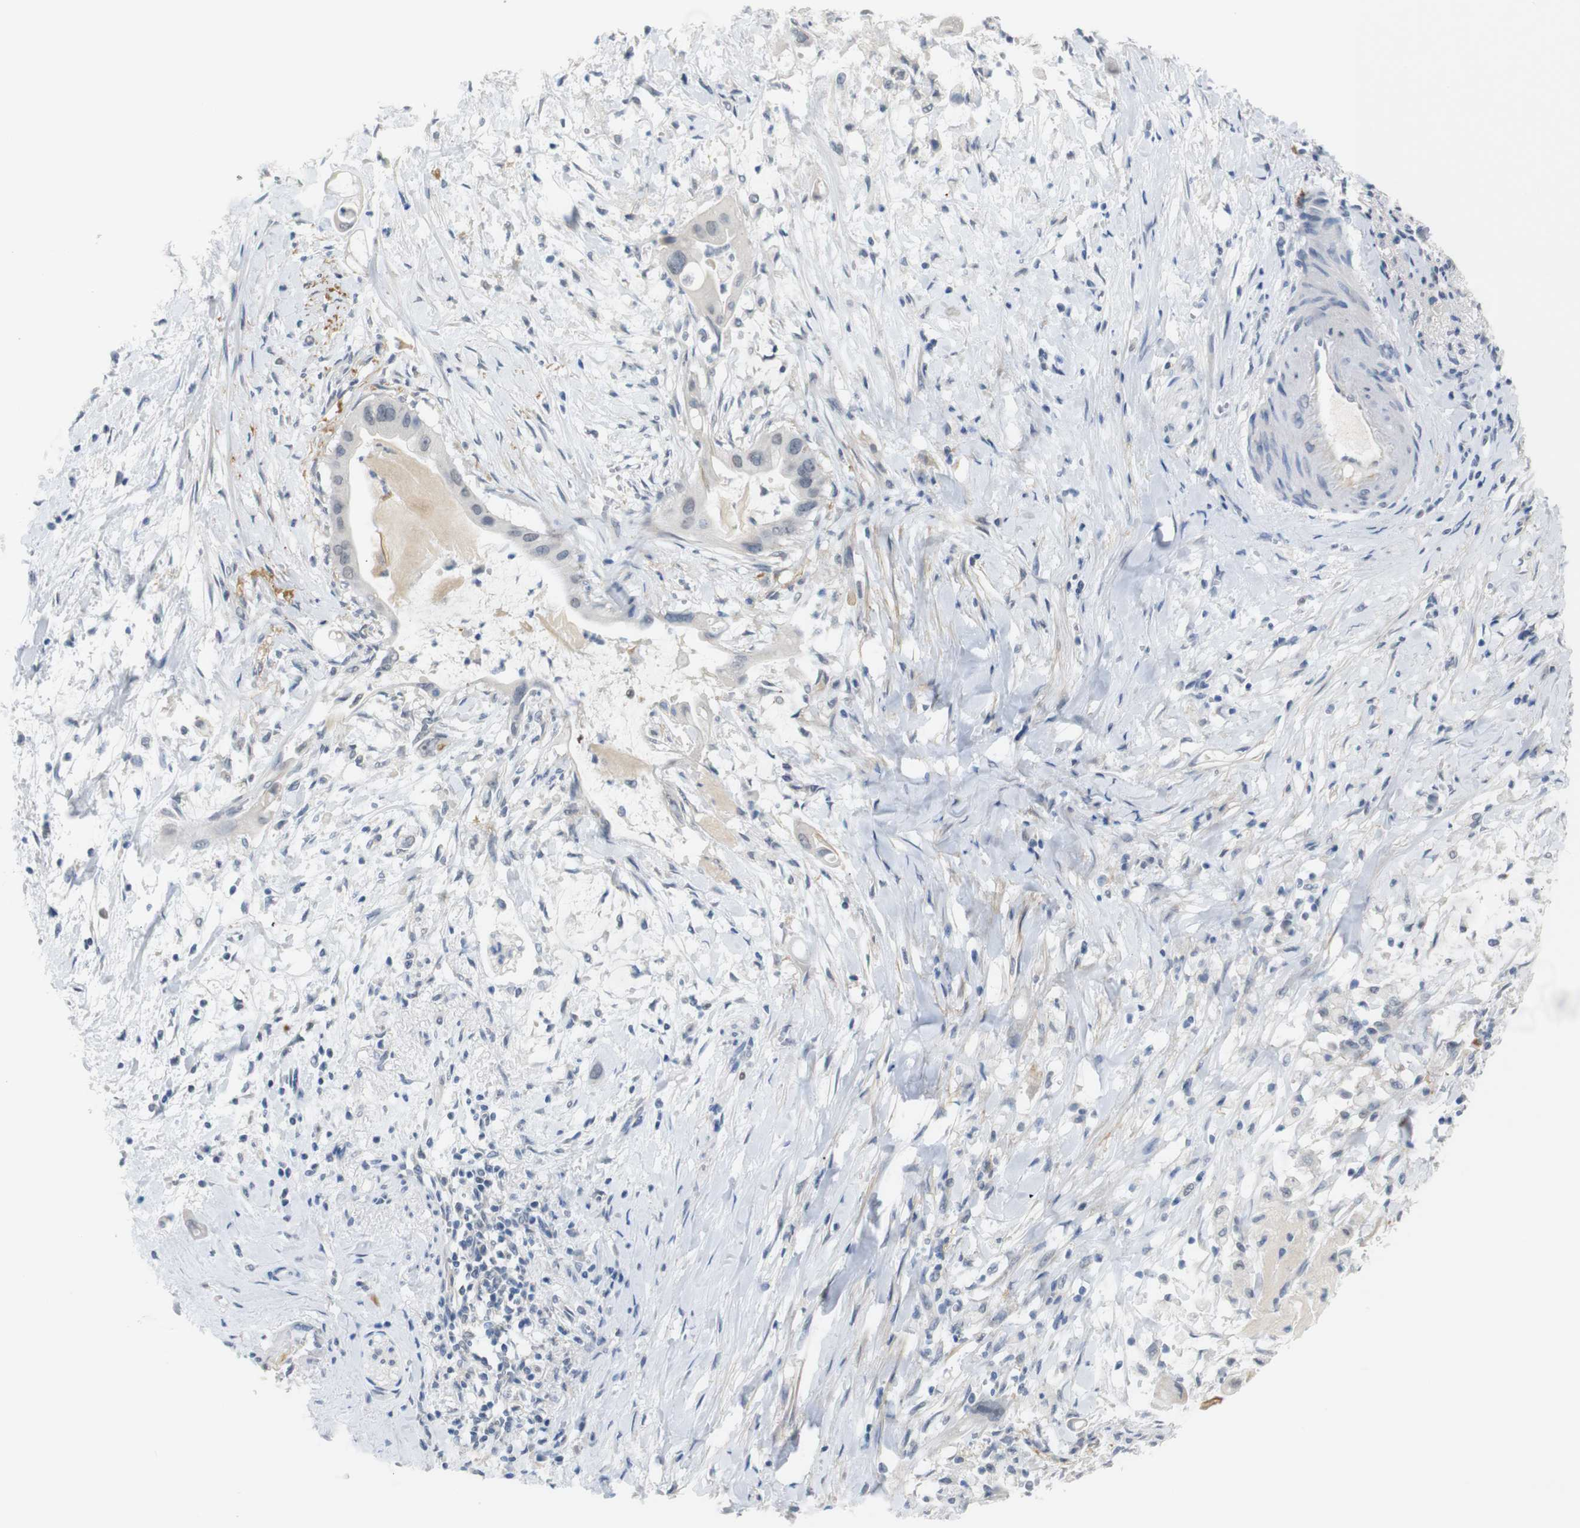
{"staining": {"intensity": "negative", "quantity": "none", "location": "none"}, "tissue": "pancreatic cancer", "cell_type": "Tumor cells", "image_type": "cancer", "snomed": [{"axis": "morphology", "description": "Adenocarcinoma, NOS"}, {"axis": "topography", "description": "Pancreas"}], "caption": "Immunohistochemistry (IHC) histopathology image of neoplastic tissue: pancreatic cancer (adenocarcinoma) stained with DAB demonstrates no significant protein positivity in tumor cells. The staining is performed using DAB brown chromogen with nuclei counter-stained in using hematoxylin.", "gene": "CHRM5", "patient": {"sex": "male", "age": 55}}